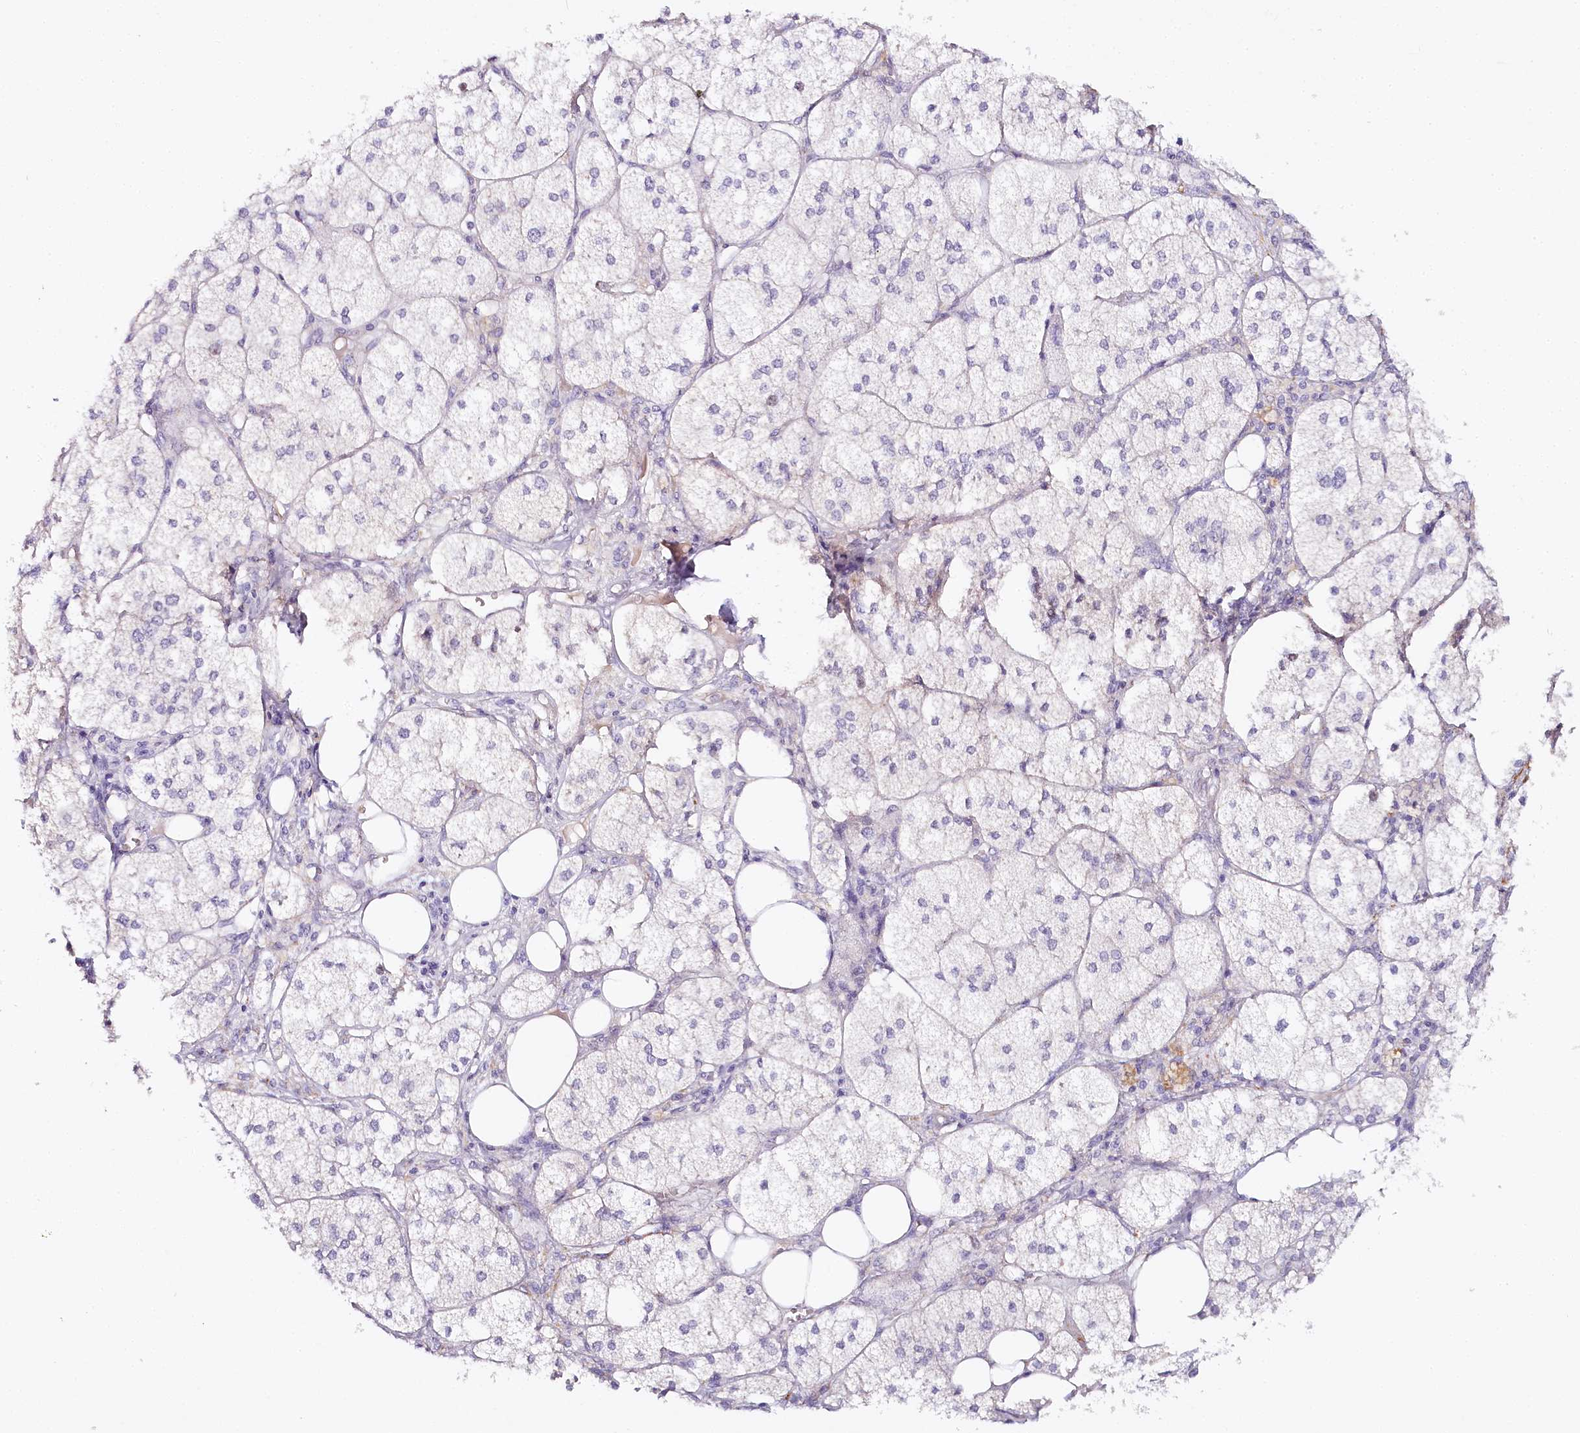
{"staining": {"intensity": "negative", "quantity": "none", "location": "none"}, "tissue": "adrenal gland", "cell_type": "Glandular cells", "image_type": "normal", "snomed": [{"axis": "morphology", "description": "Normal tissue, NOS"}, {"axis": "topography", "description": "Adrenal gland"}], "caption": "Immunohistochemistry image of unremarkable adrenal gland: adrenal gland stained with DAB demonstrates no significant protein expression in glandular cells.", "gene": "TP53", "patient": {"sex": "female", "age": 61}}